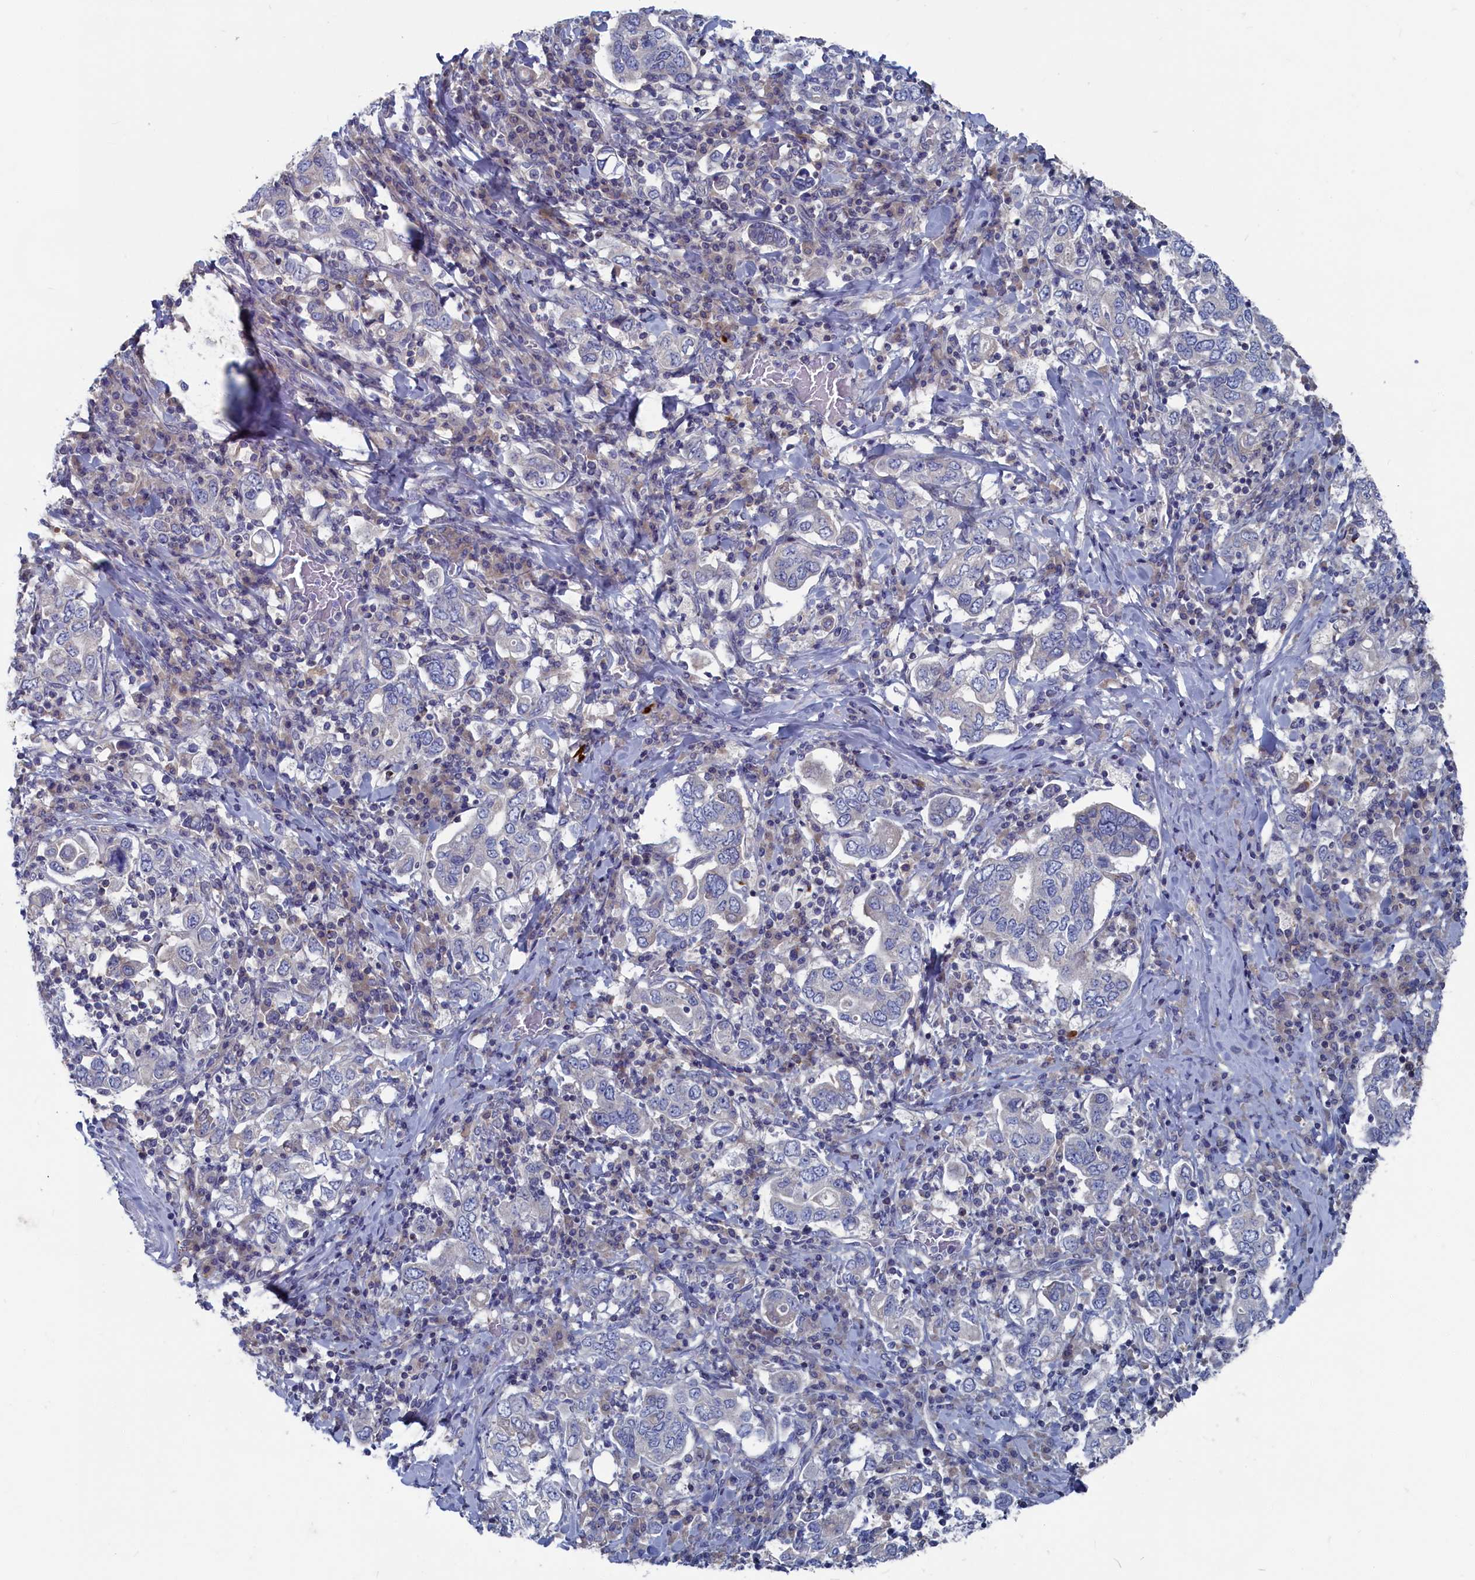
{"staining": {"intensity": "negative", "quantity": "none", "location": "none"}, "tissue": "stomach cancer", "cell_type": "Tumor cells", "image_type": "cancer", "snomed": [{"axis": "morphology", "description": "Adenocarcinoma, NOS"}, {"axis": "topography", "description": "Stomach, upper"}], "caption": "The photomicrograph exhibits no significant staining in tumor cells of stomach adenocarcinoma.", "gene": "CEND1", "patient": {"sex": "male", "age": 62}}